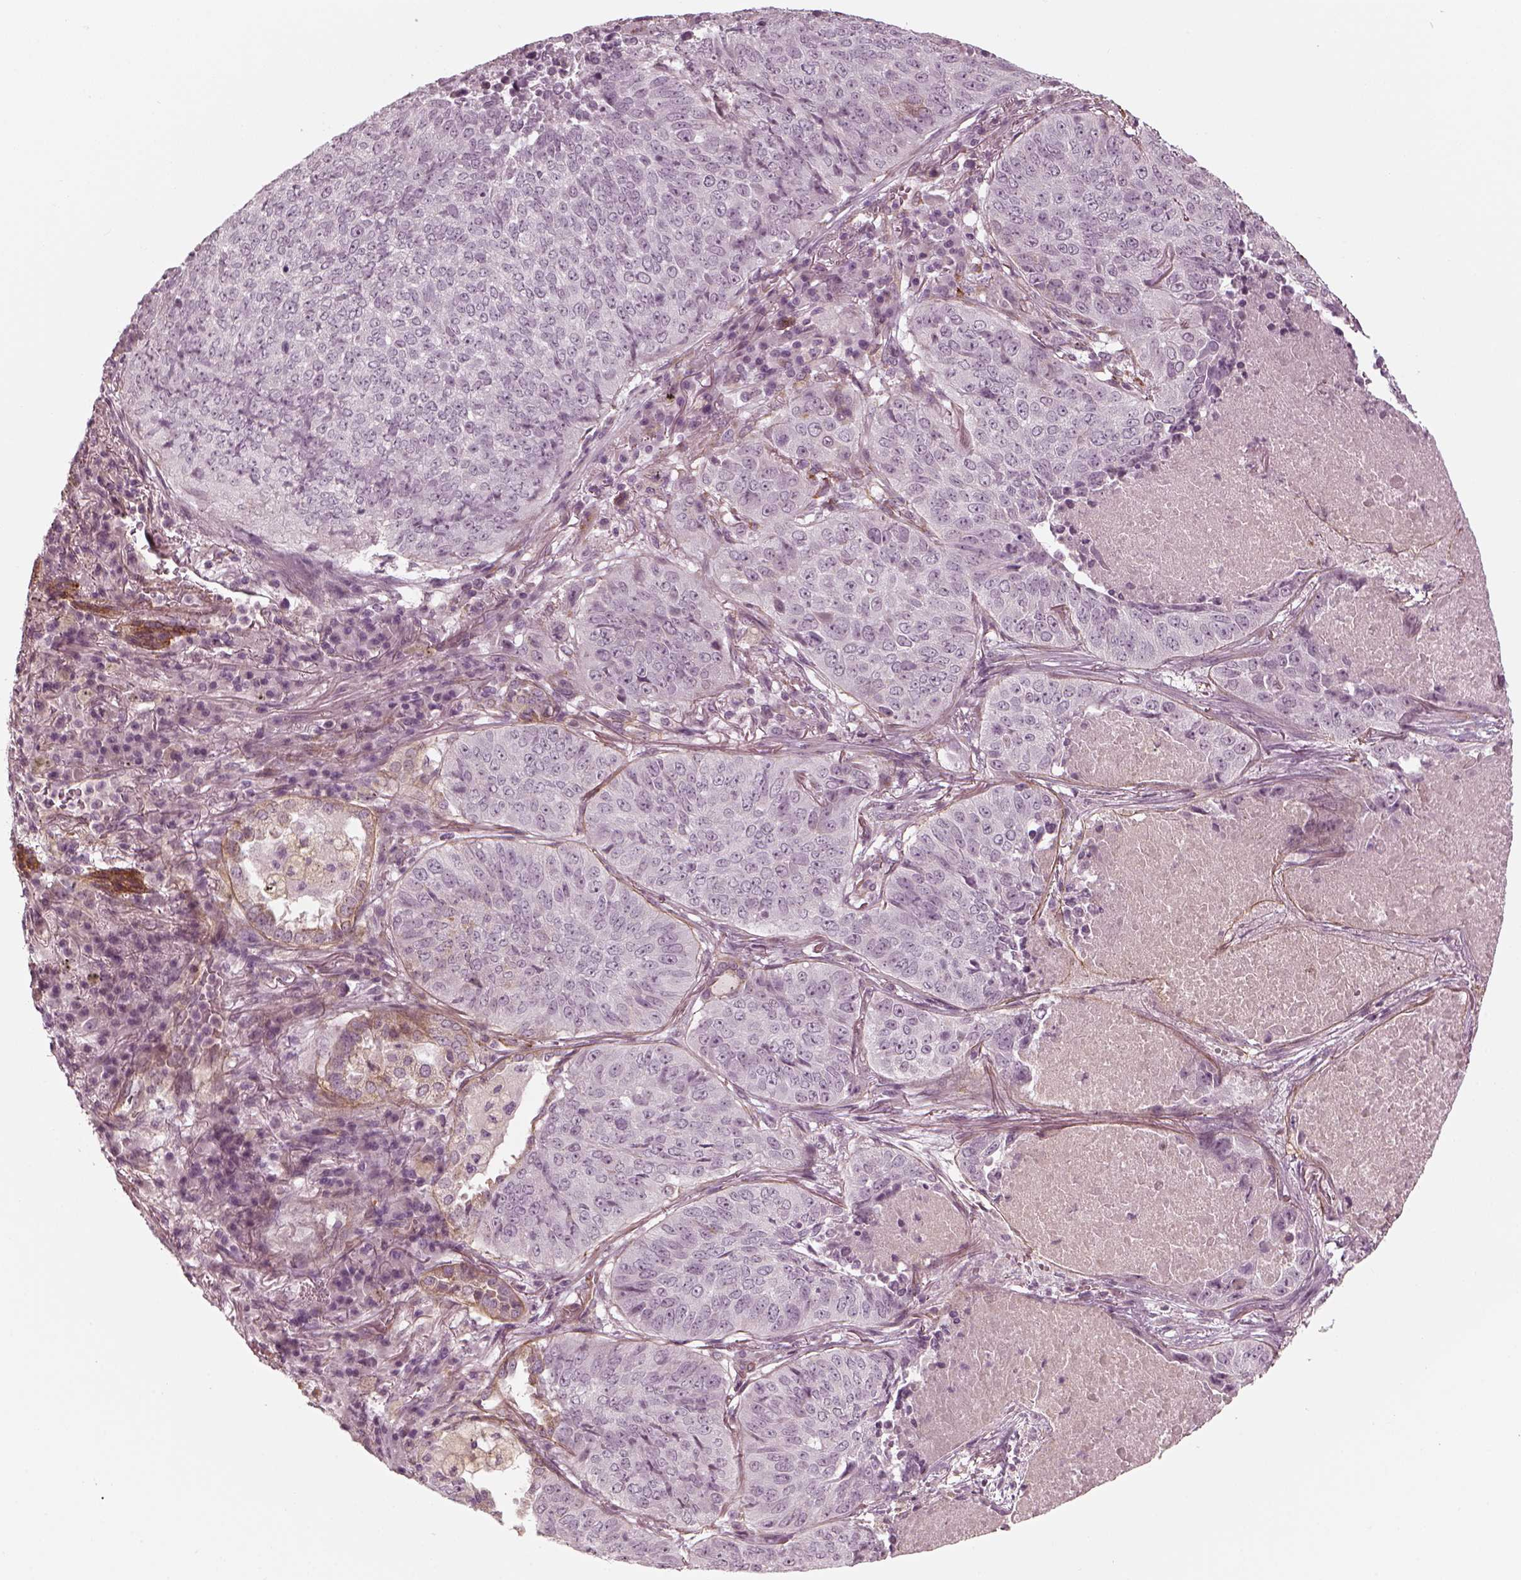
{"staining": {"intensity": "negative", "quantity": "none", "location": "none"}, "tissue": "lung cancer", "cell_type": "Tumor cells", "image_type": "cancer", "snomed": [{"axis": "morphology", "description": "Normal tissue, NOS"}, {"axis": "morphology", "description": "Squamous cell carcinoma, NOS"}, {"axis": "topography", "description": "Bronchus"}, {"axis": "topography", "description": "Lung"}], "caption": "This is an immunohistochemistry image of lung cancer. There is no expression in tumor cells.", "gene": "LAMB2", "patient": {"sex": "male", "age": 64}}